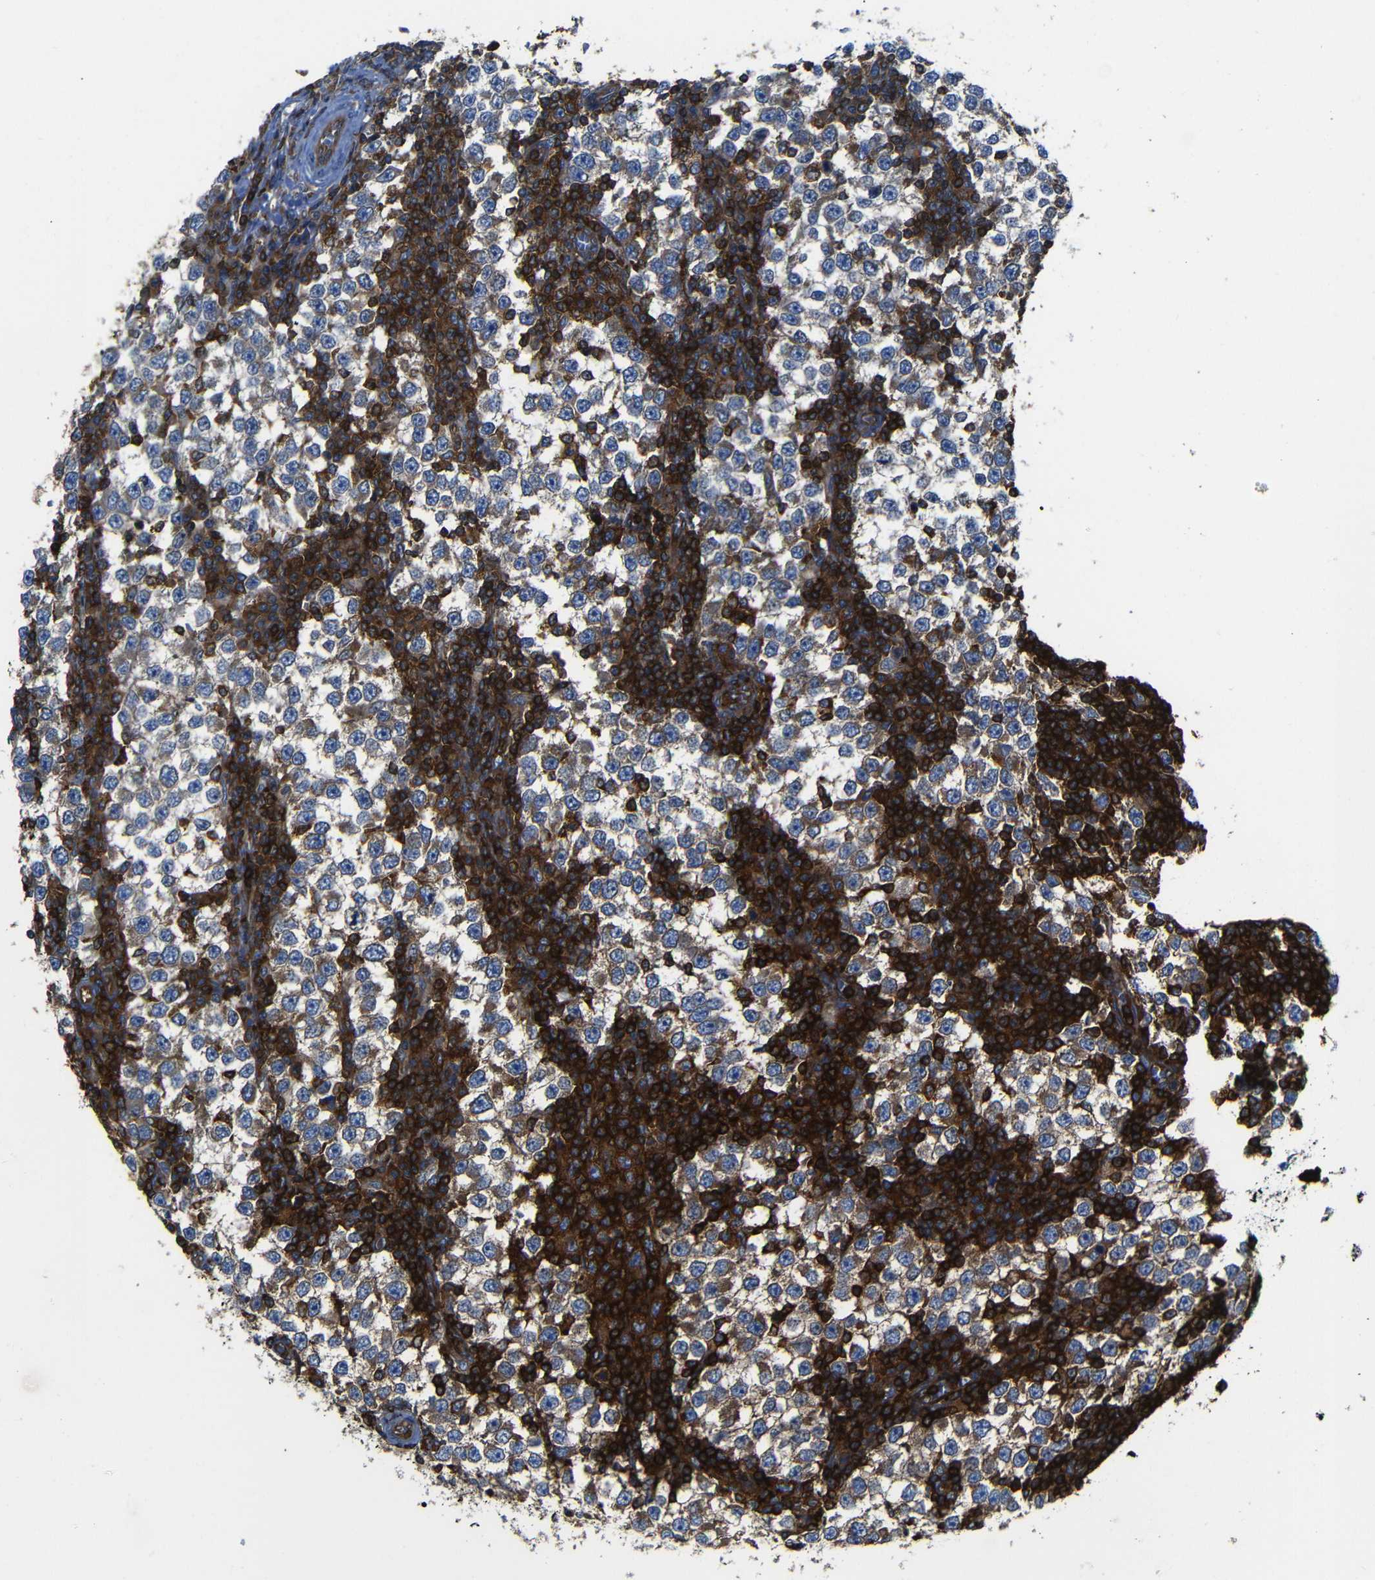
{"staining": {"intensity": "moderate", "quantity": "25%-75%", "location": "cytoplasmic/membranous"}, "tissue": "testis cancer", "cell_type": "Tumor cells", "image_type": "cancer", "snomed": [{"axis": "morphology", "description": "Seminoma, NOS"}, {"axis": "topography", "description": "Testis"}], "caption": "Moderate cytoplasmic/membranous positivity for a protein is seen in about 25%-75% of tumor cells of seminoma (testis) using immunohistochemistry (IHC).", "gene": "ARHGEF1", "patient": {"sex": "male", "age": 65}}